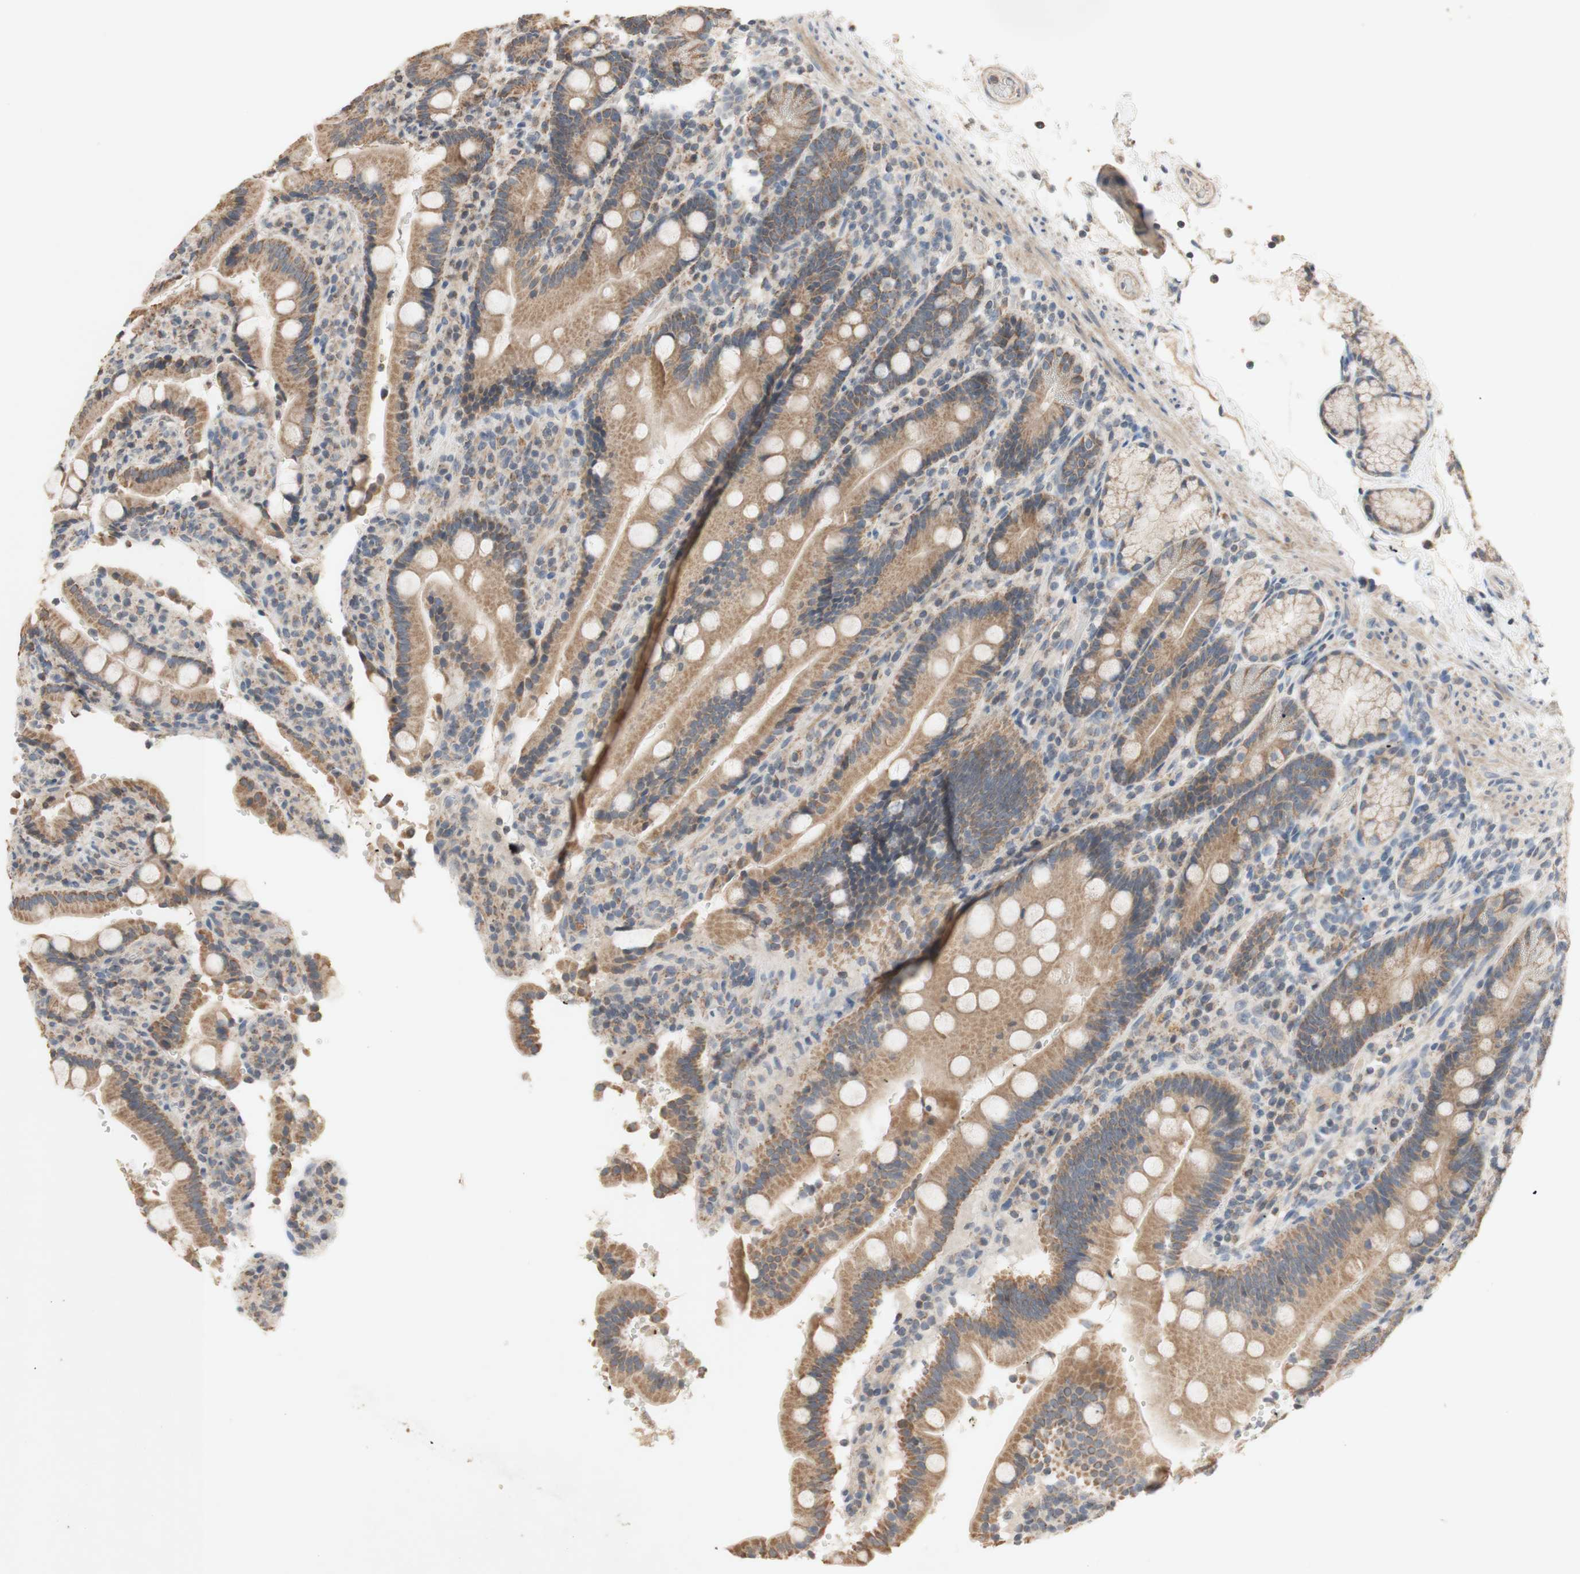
{"staining": {"intensity": "moderate", "quantity": ">75%", "location": "cytoplasmic/membranous"}, "tissue": "duodenum", "cell_type": "Glandular cells", "image_type": "normal", "snomed": [{"axis": "morphology", "description": "Normal tissue, NOS"}, {"axis": "topography", "description": "Small intestine, NOS"}], "caption": "This is a micrograph of immunohistochemistry staining of normal duodenum, which shows moderate staining in the cytoplasmic/membranous of glandular cells.", "gene": "PTGIS", "patient": {"sex": "female", "age": 71}}